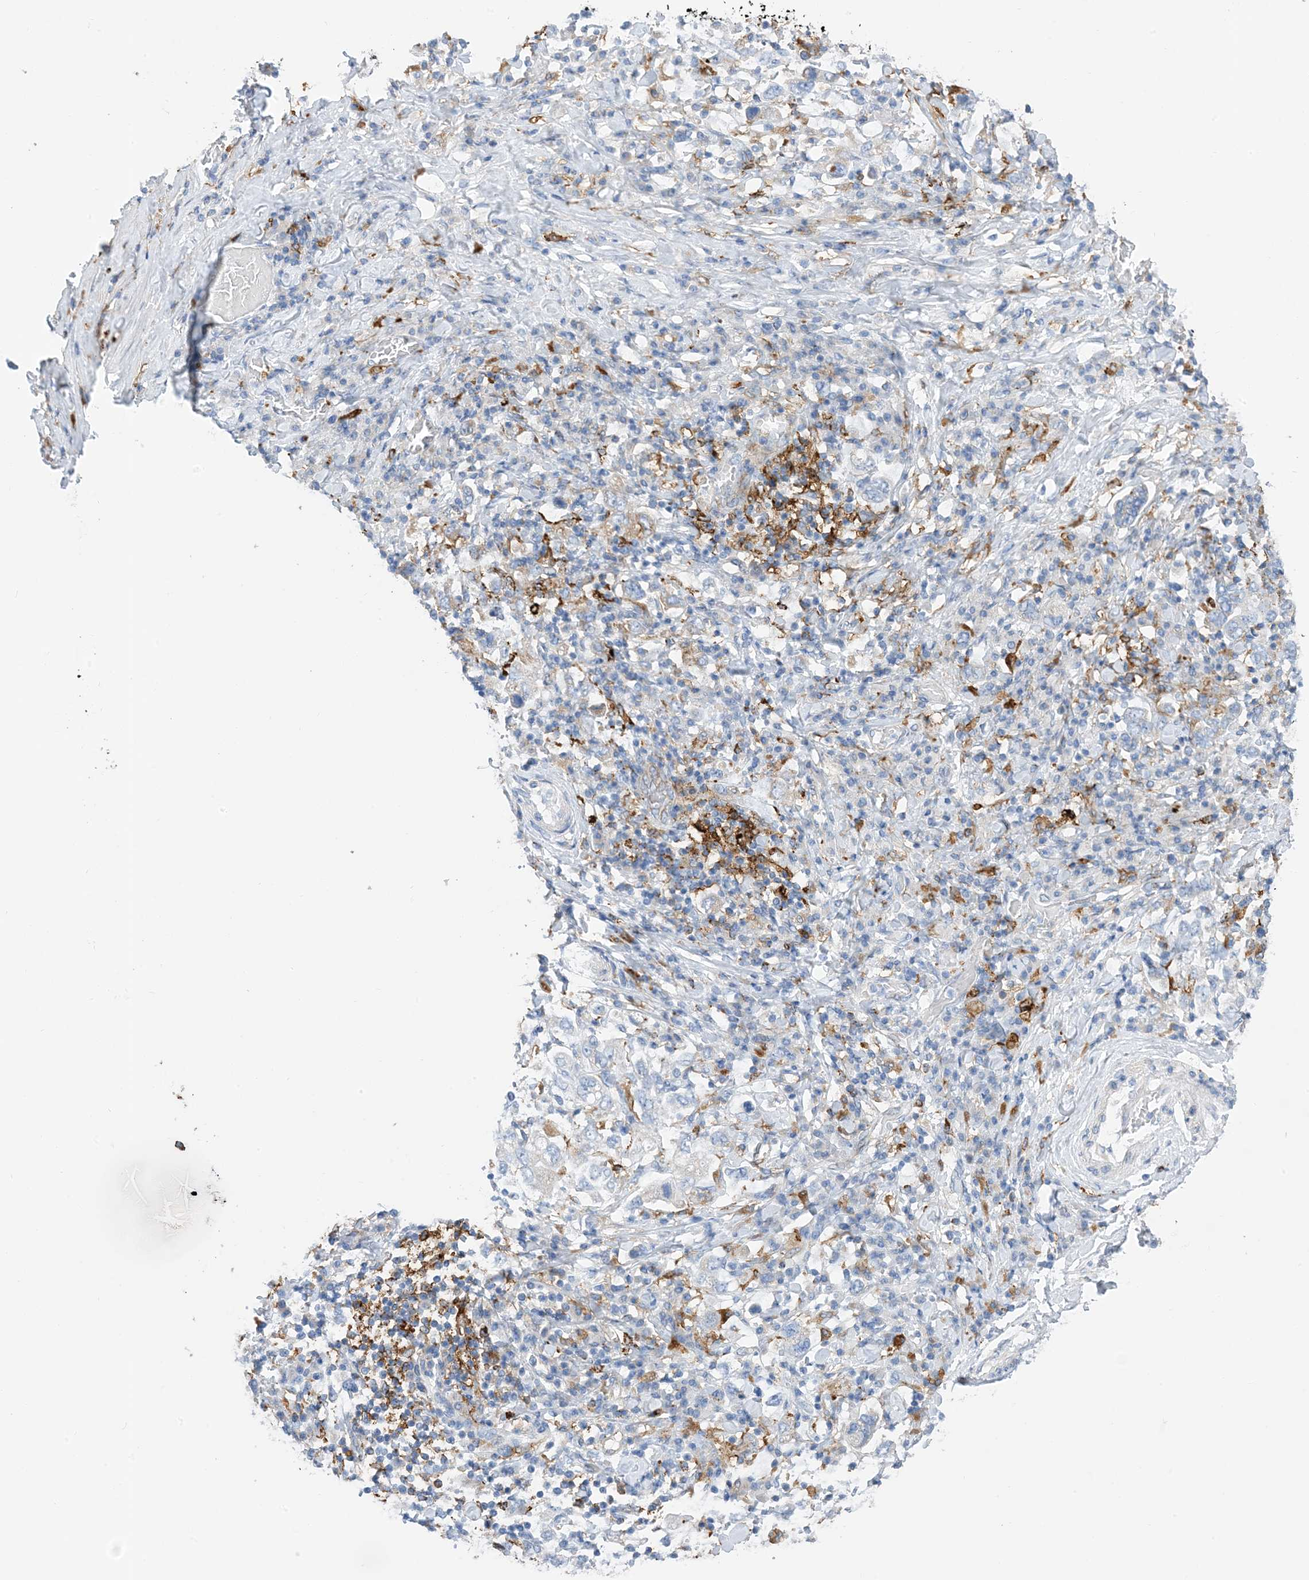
{"staining": {"intensity": "negative", "quantity": "none", "location": "none"}, "tissue": "stomach cancer", "cell_type": "Tumor cells", "image_type": "cancer", "snomed": [{"axis": "morphology", "description": "Adenocarcinoma, NOS"}, {"axis": "topography", "description": "Stomach, upper"}], "caption": "Protein analysis of stomach cancer (adenocarcinoma) shows no significant positivity in tumor cells.", "gene": "DPH3", "patient": {"sex": "male", "age": 62}}